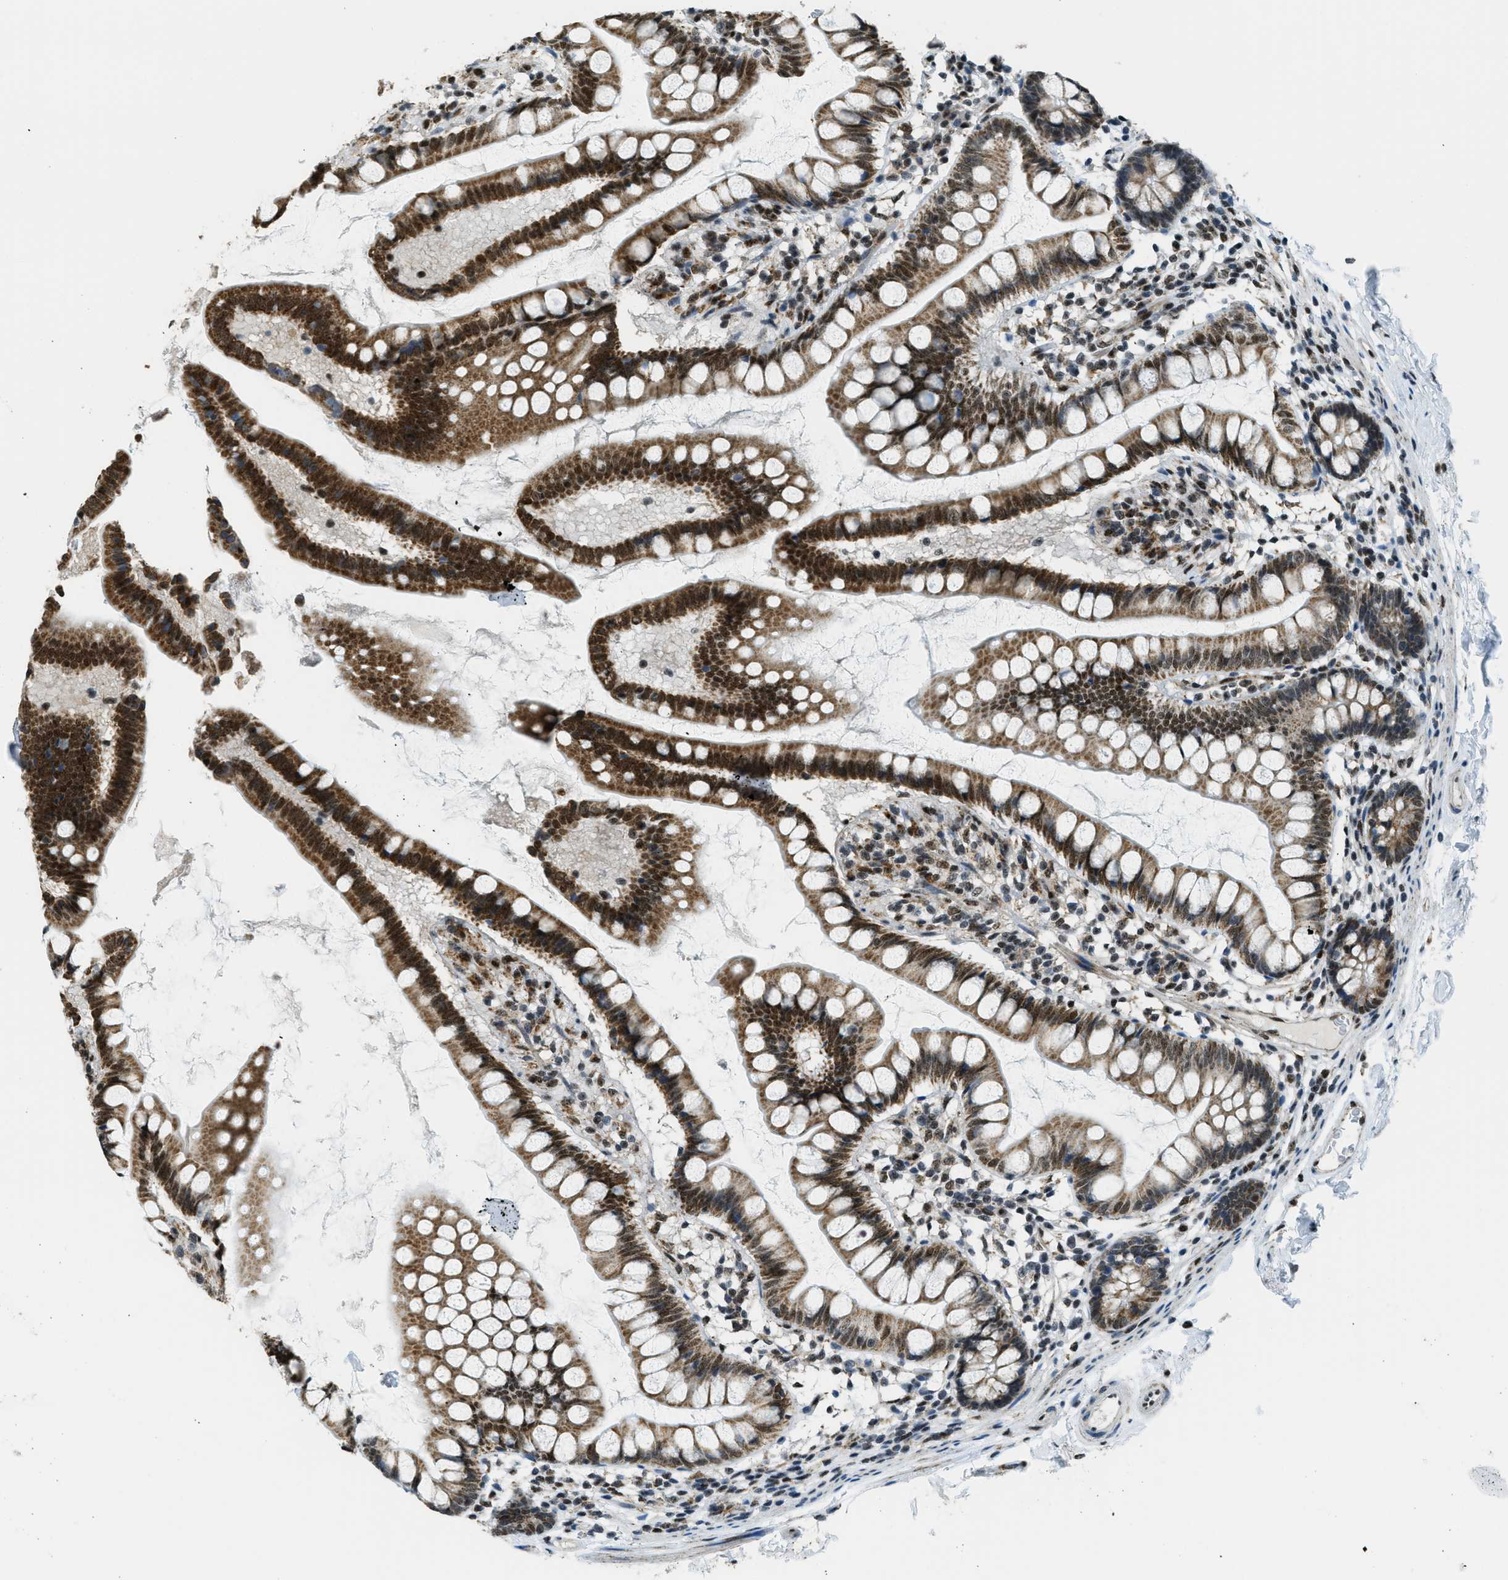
{"staining": {"intensity": "strong", "quantity": ">75%", "location": "cytoplasmic/membranous,nuclear"}, "tissue": "small intestine", "cell_type": "Glandular cells", "image_type": "normal", "snomed": [{"axis": "morphology", "description": "Normal tissue, NOS"}, {"axis": "topography", "description": "Small intestine"}], "caption": "The immunohistochemical stain shows strong cytoplasmic/membranous,nuclear expression in glandular cells of benign small intestine. (Stains: DAB in brown, nuclei in blue, Microscopy: brightfield microscopy at high magnification).", "gene": "SP100", "patient": {"sex": "female", "age": 84}}